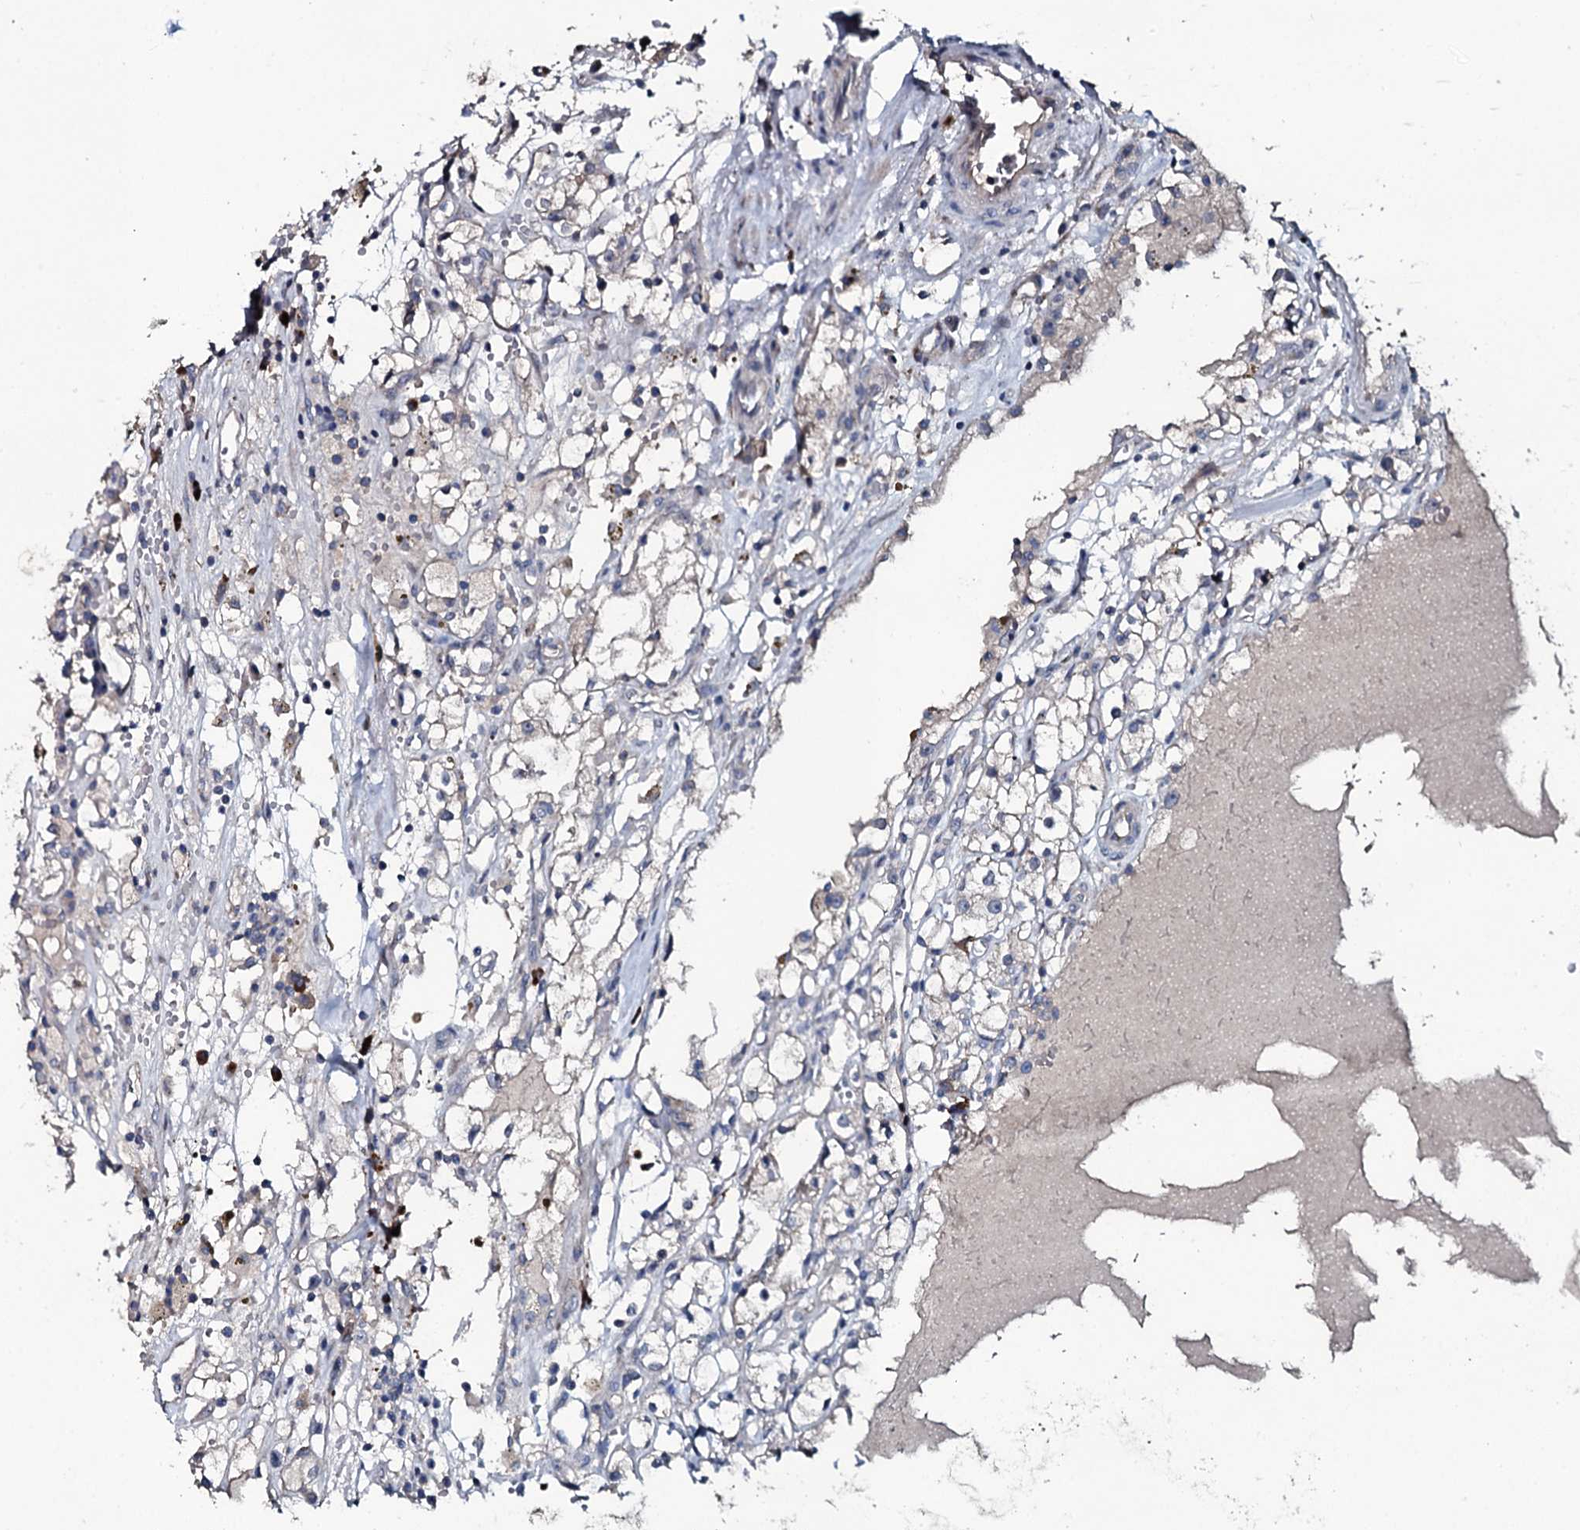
{"staining": {"intensity": "negative", "quantity": "none", "location": "none"}, "tissue": "renal cancer", "cell_type": "Tumor cells", "image_type": "cancer", "snomed": [{"axis": "morphology", "description": "Adenocarcinoma, NOS"}, {"axis": "topography", "description": "Kidney"}], "caption": "An image of human renal cancer is negative for staining in tumor cells.", "gene": "IL12B", "patient": {"sex": "male", "age": 56}}